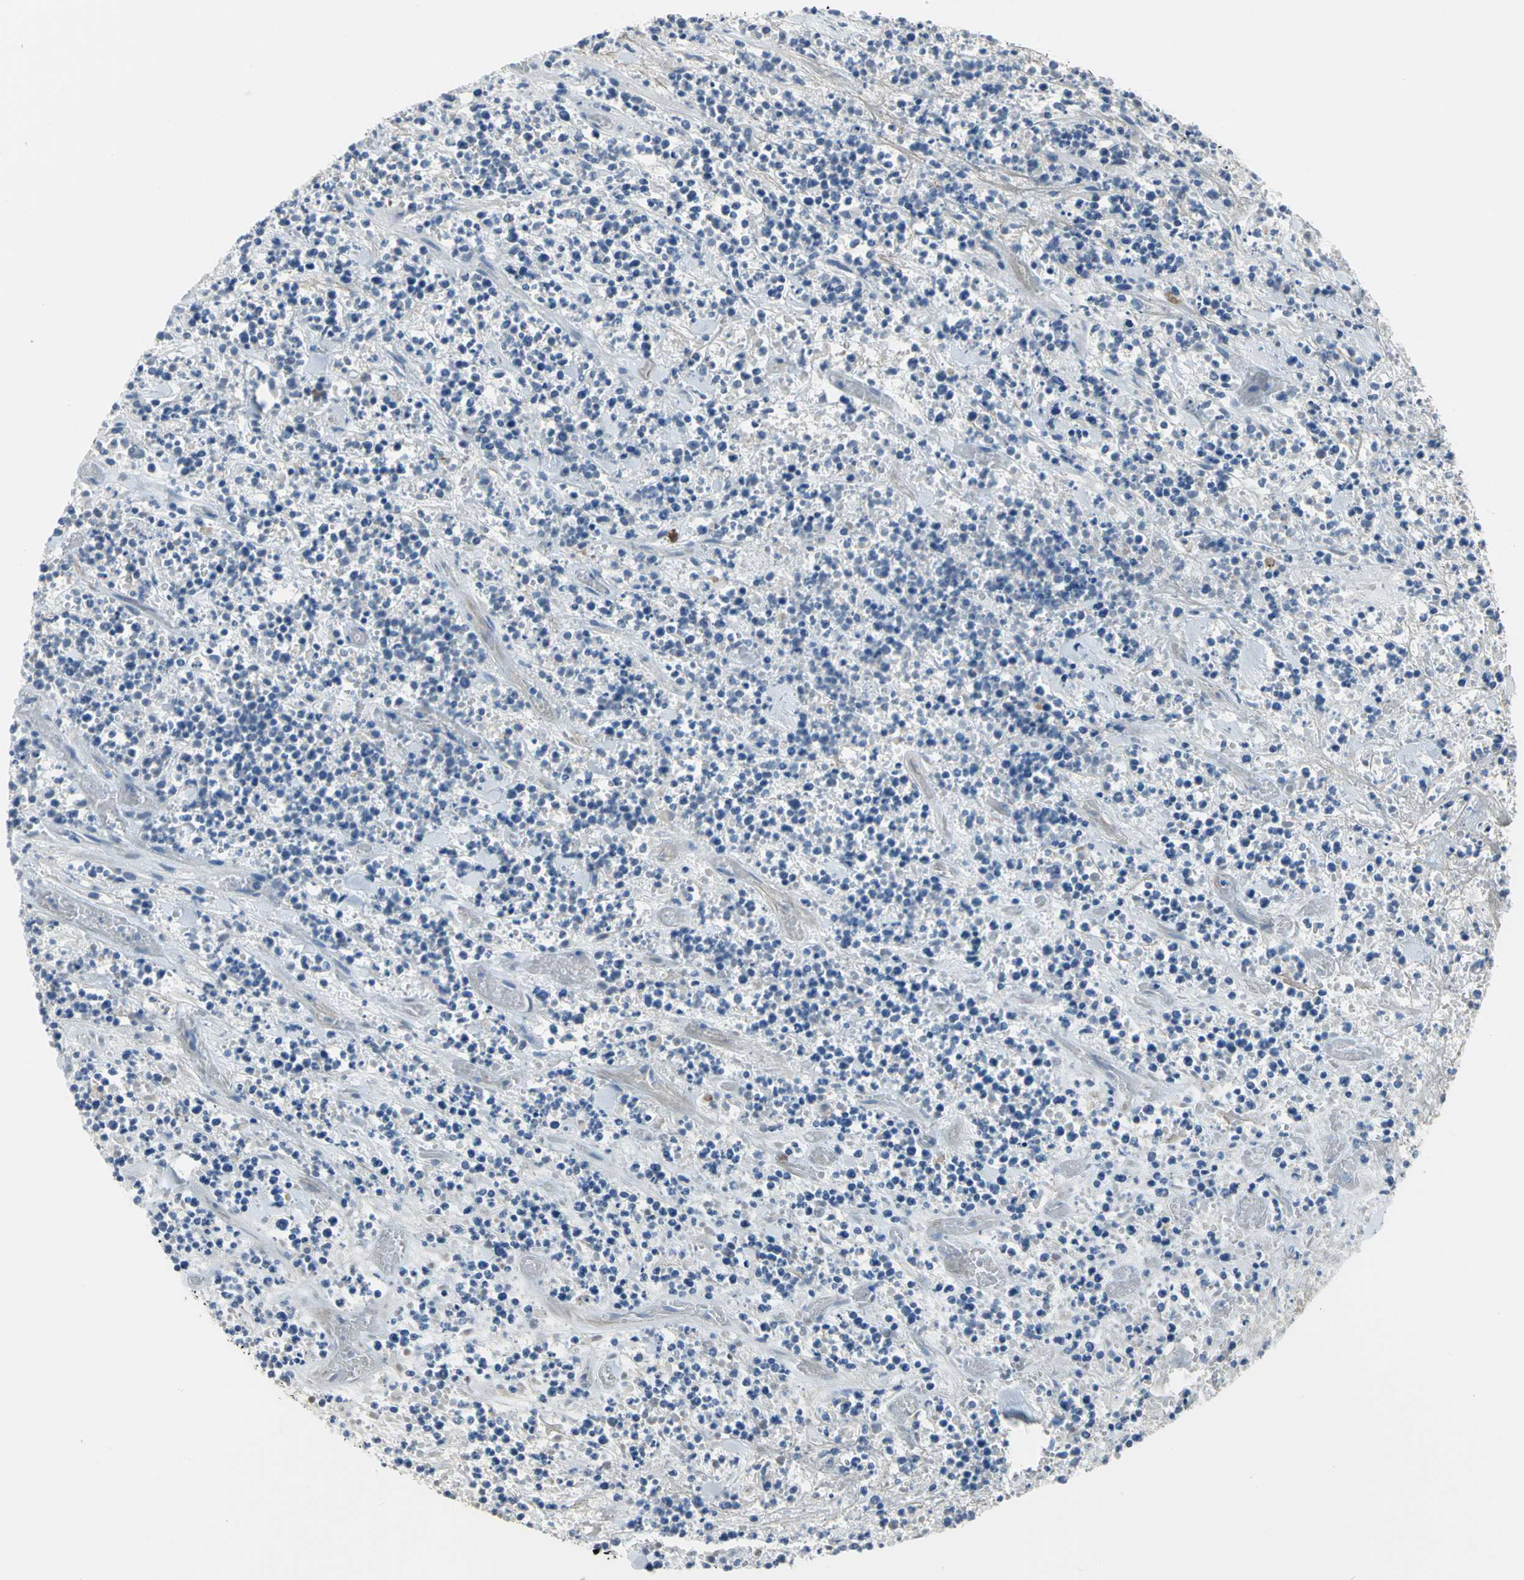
{"staining": {"intensity": "negative", "quantity": "none", "location": "none"}, "tissue": "lymphoma", "cell_type": "Tumor cells", "image_type": "cancer", "snomed": [{"axis": "morphology", "description": "Malignant lymphoma, non-Hodgkin's type, High grade"}, {"axis": "topography", "description": "Soft tissue"}], "caption": "This histopathology image is of lymphoma stained with immunohistochemistry to label a protein in brown with the nuclei are counter-stained blue. There is no positivity in tumor cells. (DAB IHC with hematoxylin counter stain).", "gene": "ALOX15", "patient": {"sex": "male", "age": 18}}